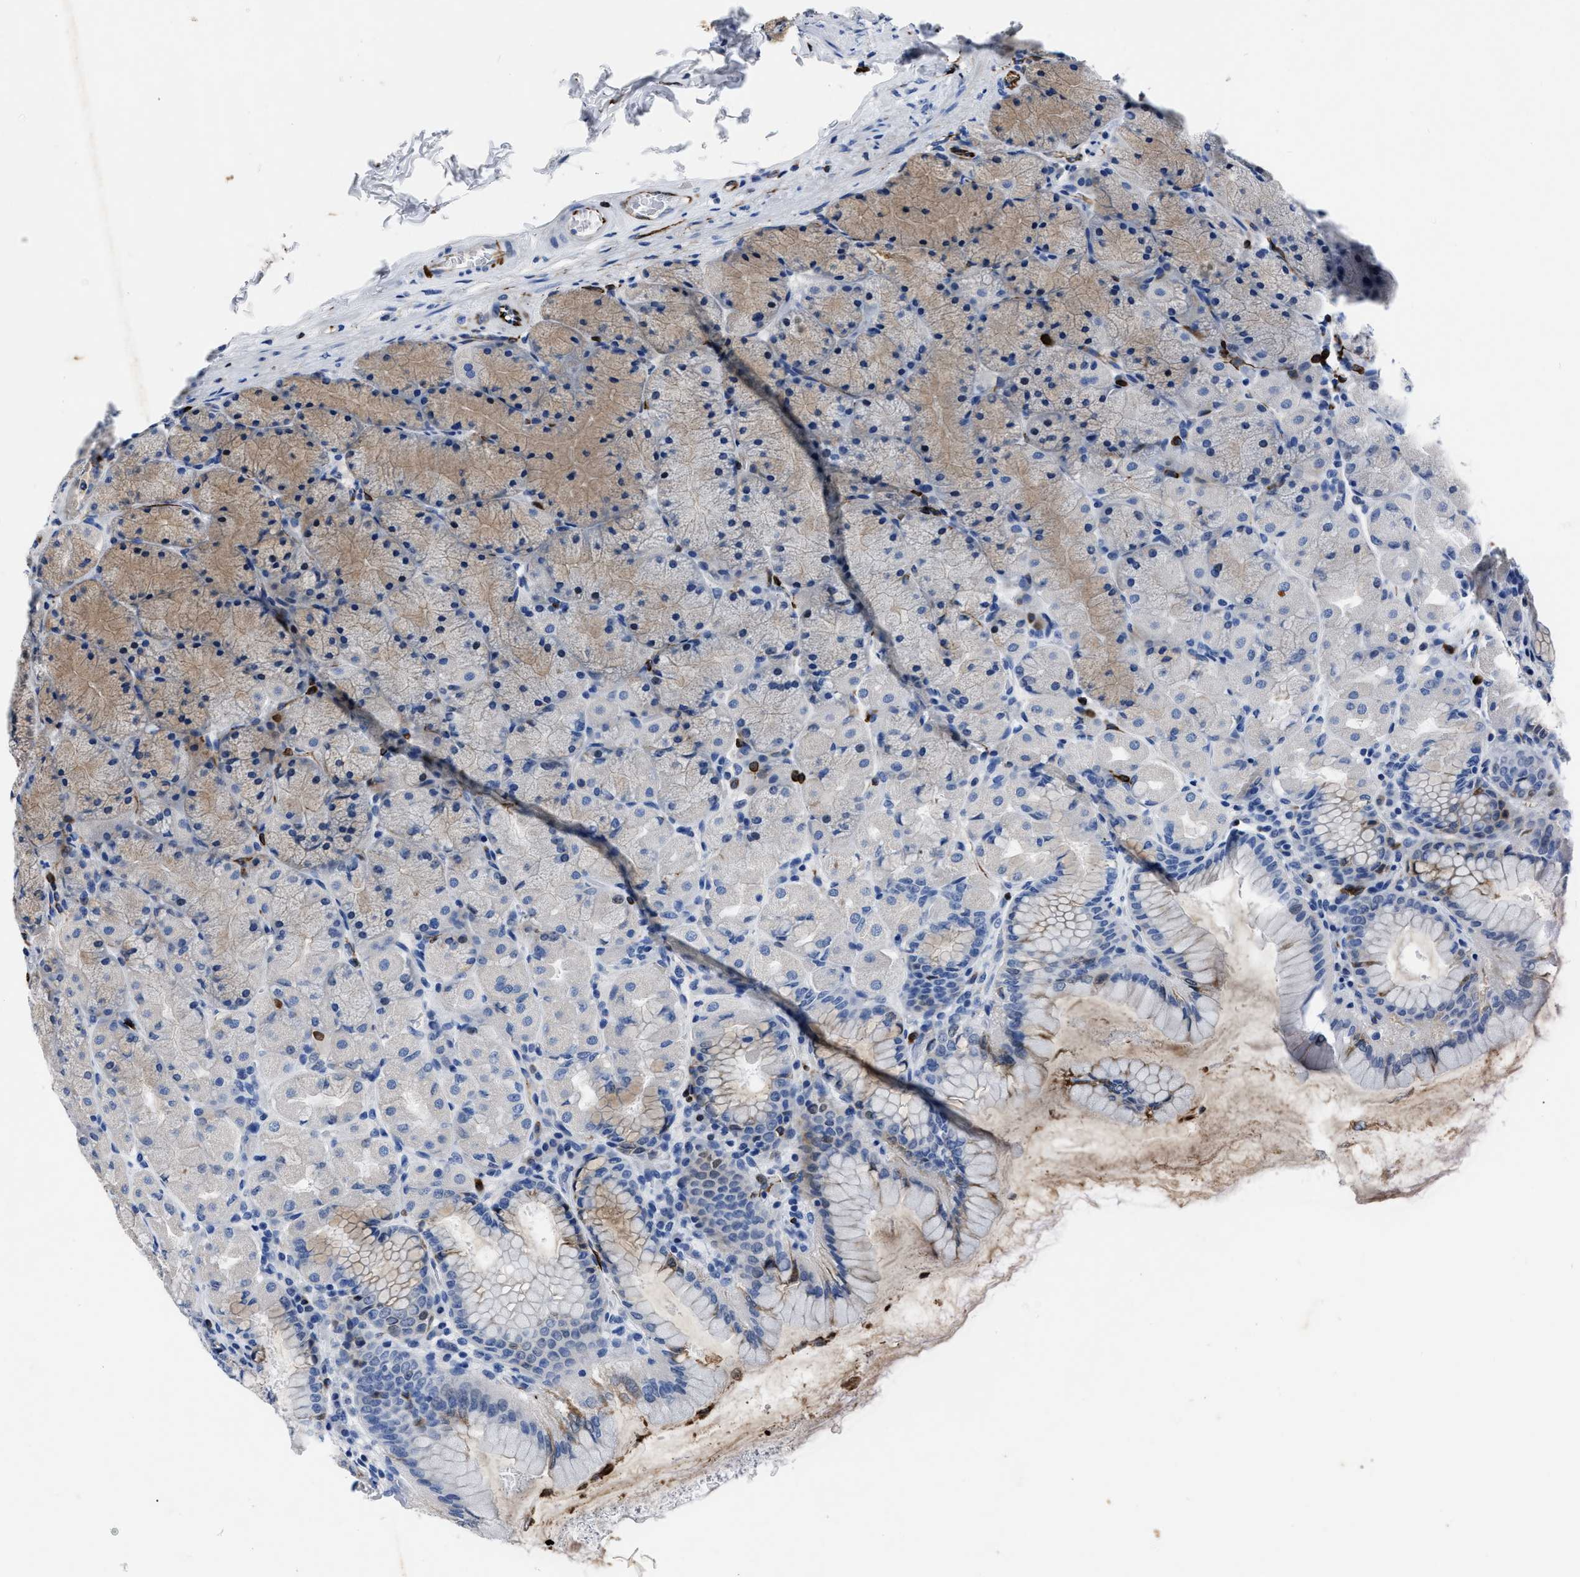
{"staining": {"intensity": "weak", "quantity": "<25%", "location": "cytoplasmic/membranous"}, "tissue": "stomach", "cell_type": "Glandular cells", "image_type": "normal", "snomed": [{"axis": "morphology", "description": "Normal tissue, NOS"}, {"axis": "topography", "description": "Stomach, upper"}], "caption": "Immunohistochemistry (IHC) of benign stomach shows no positivity in glandular cells. (Stains: DAB immunohistochemistry with hematoxylin counter stain, Microscopy: brightfield microscopy at high magnification).", "gene": "OR10G3", "patient": {"sex": "female", "age": 56}}